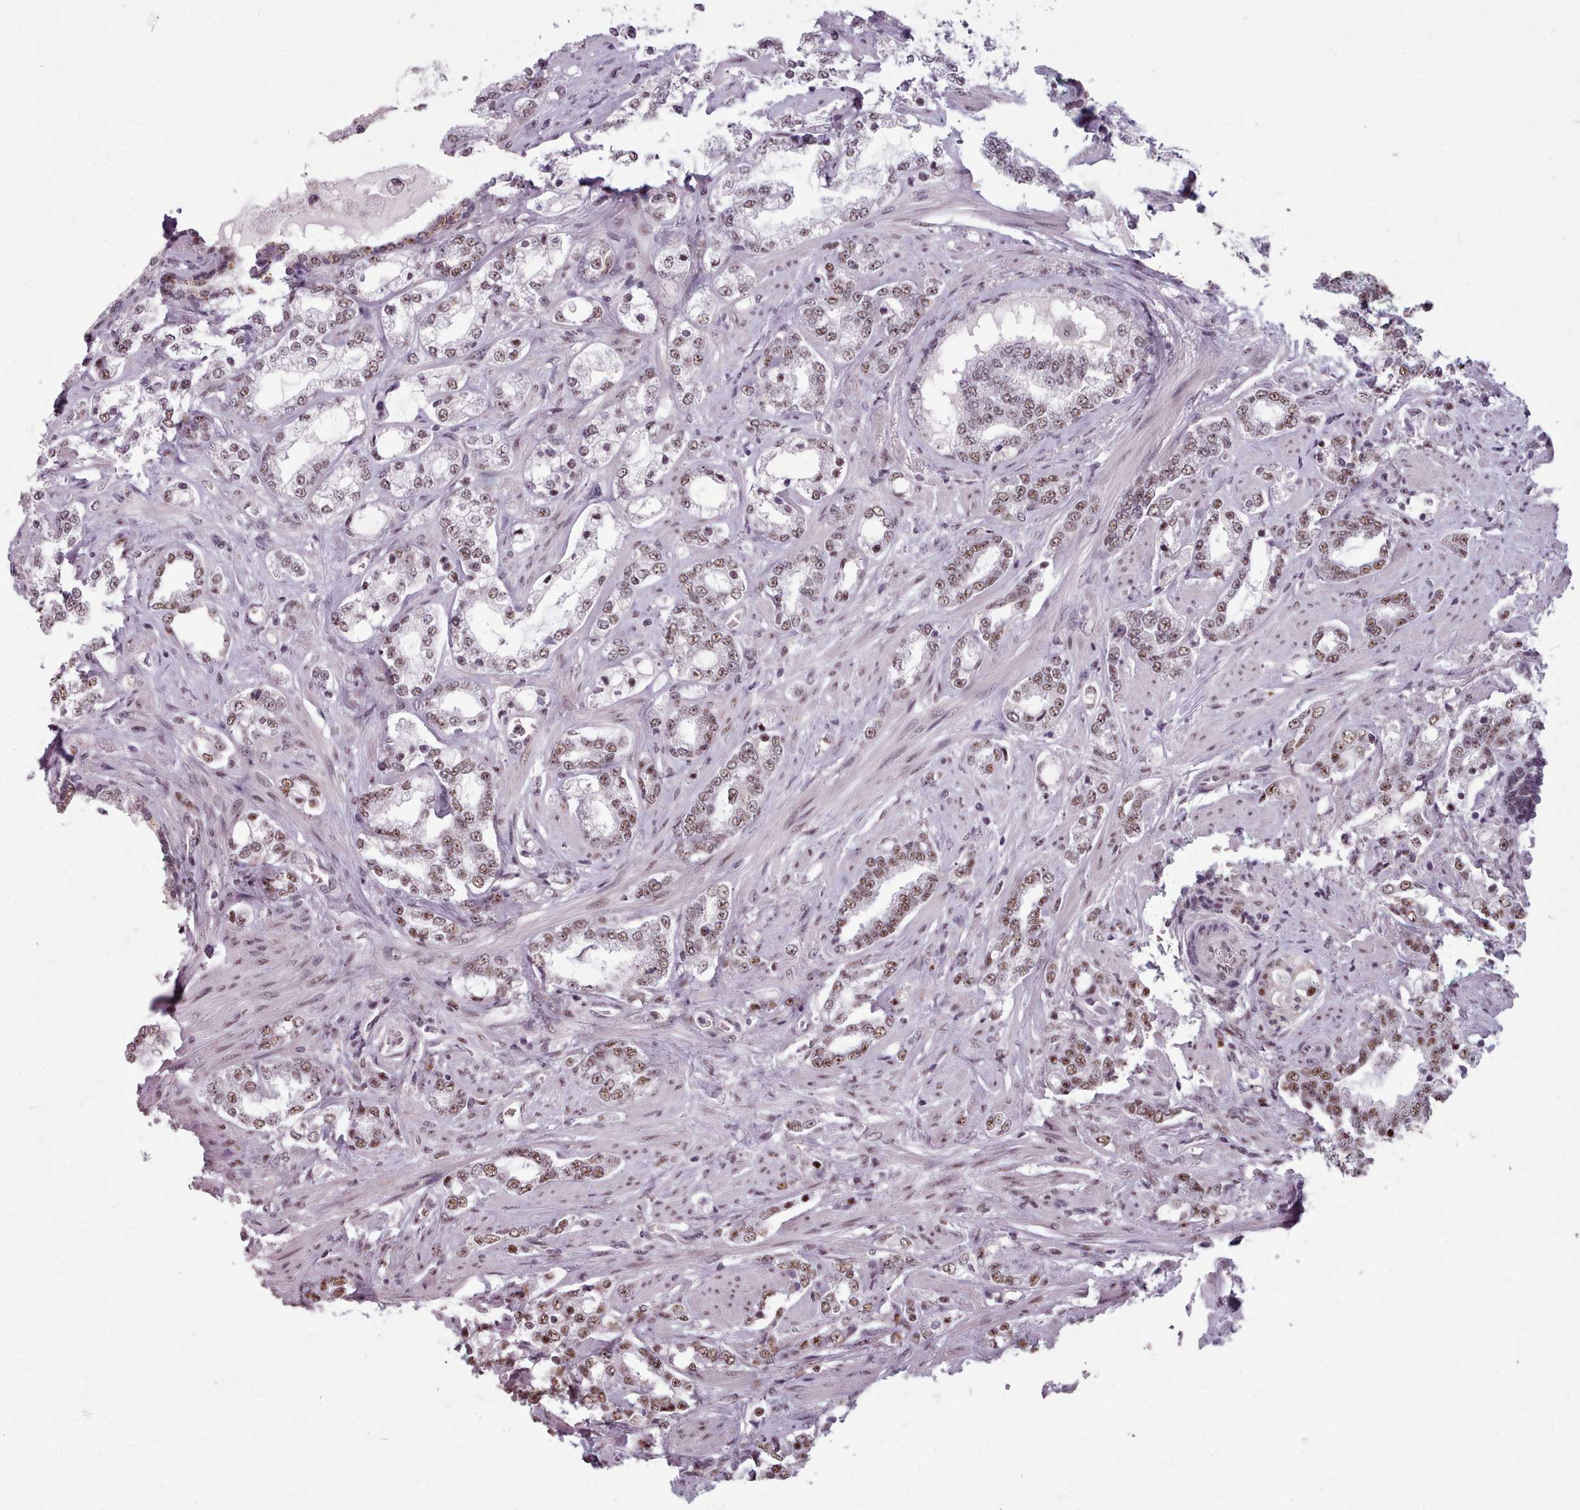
{"staining": {"intensity": "moderate", "quantity": ">75%", "location": "nuclear"}, "tissue": "prostate cancer", "cell_type": "Tumor cells", "image_type": "cancer", "snomed": [{"axis": "morphology", "description": "Adenocarcinoma, High grade"}, {"axis": "topography", "description": "Prostate"}], "caption": "Immunohistochemical staining of prostate cancer (adenocarcinoma (high-grade)) shows medium levels of moderate nuclear protein positivity in approximately >75% of tumor cells.", "gene": "SRRM1", "patient": {"sex": "male", "age": 64}}